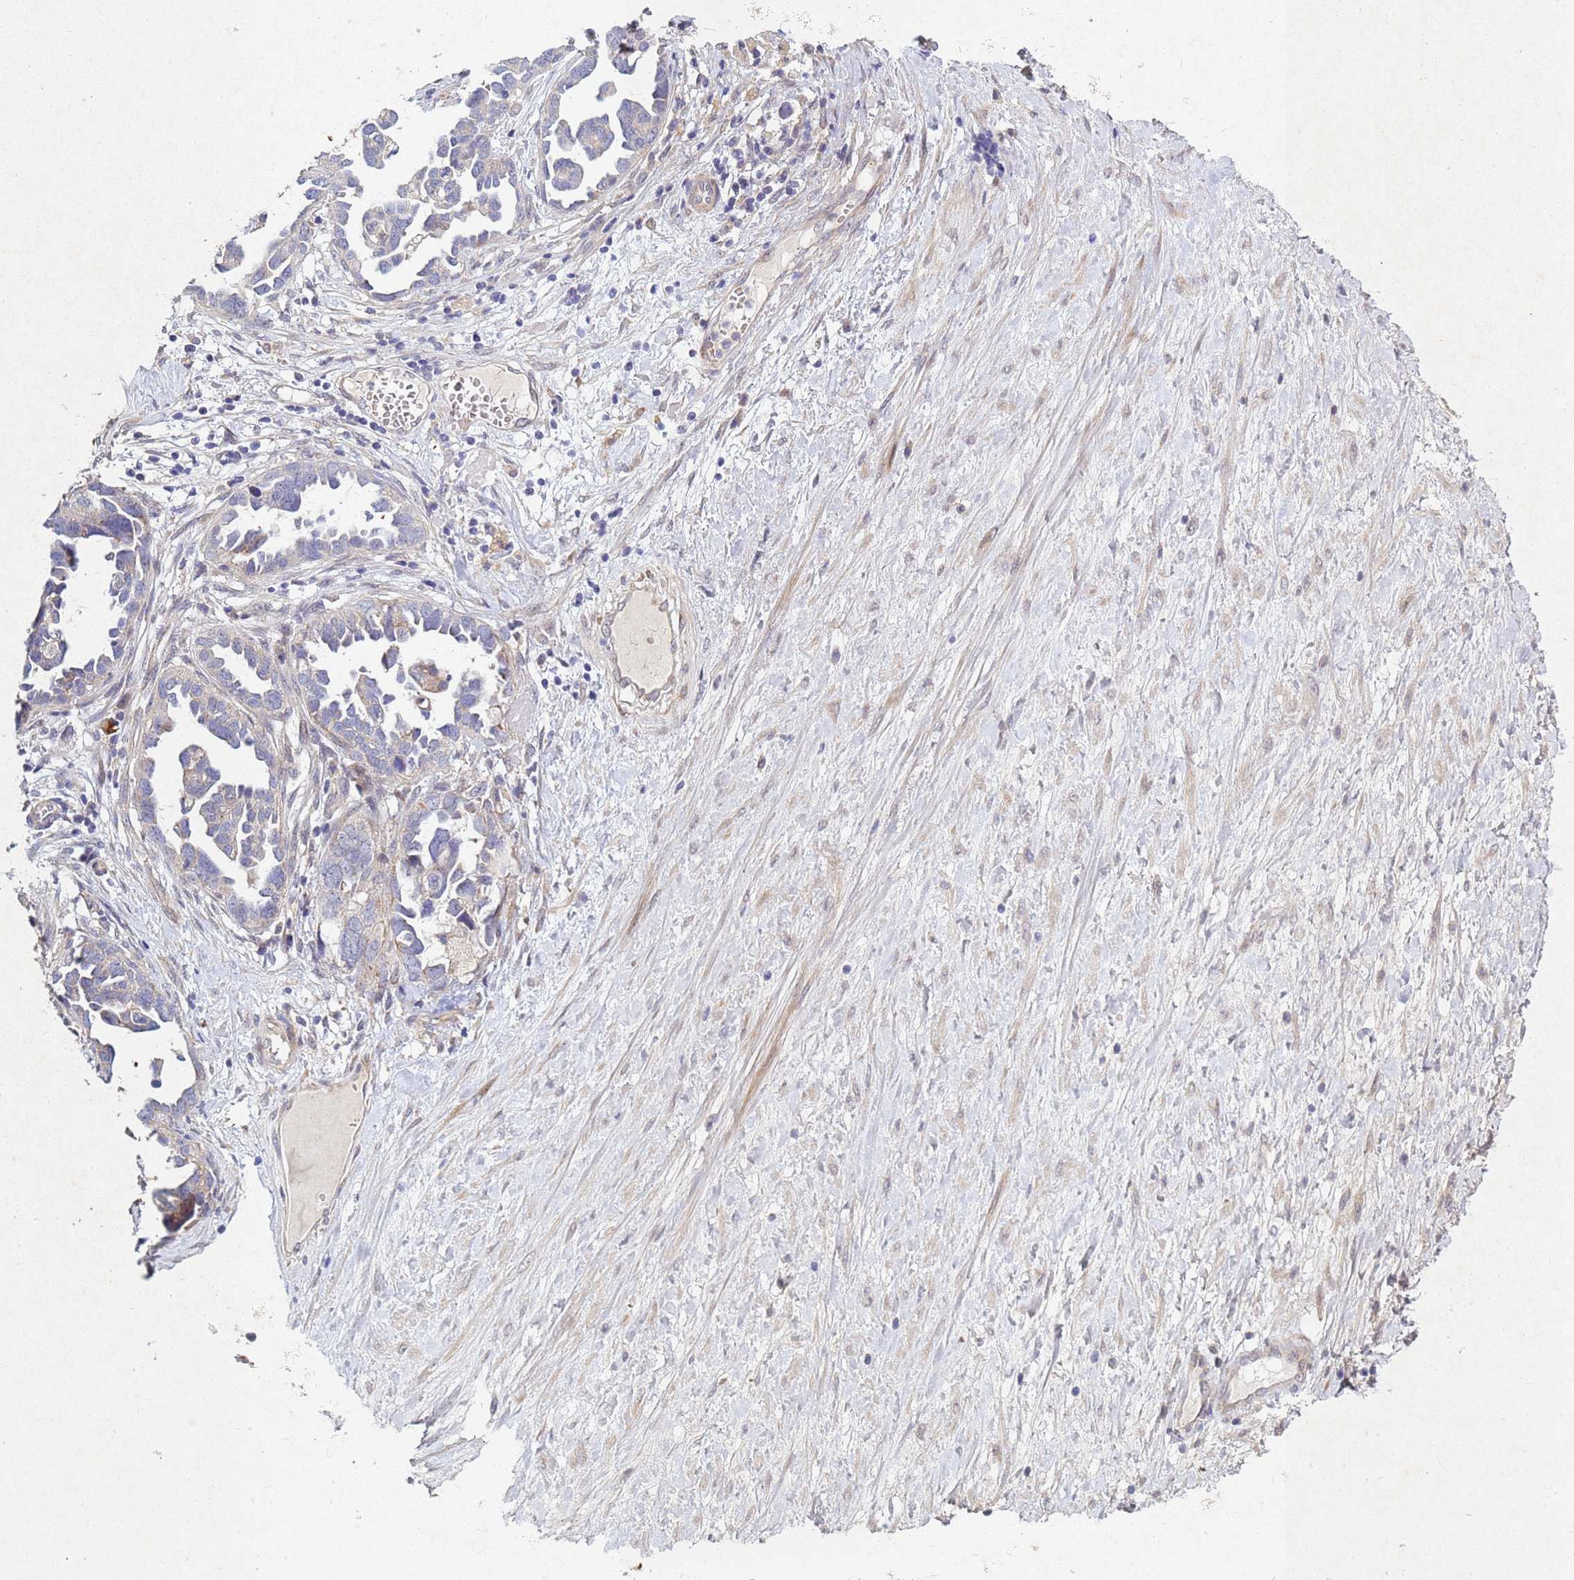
{"staining": {"intensity": "negative", "quantity": "none", "location": "none"}, "tissue": "ovarian cancer", "cell_type": "Tumor cells", "image_type": "cancer", "snomed": [{"axis": "morphology", "description": "Cystadenocarcinoma, serous, NOS"}, {"axis": "topography", "description": "Ovary"}], "caption": "A high-resolution image shows immunohistochemistry (IHC) staining of ovarian serous cystadenocarcinoma, which reveals no significant positivity in tumor cells.", "gene": "TNPO2", "patient": {"sex": "female", "age": 54}}